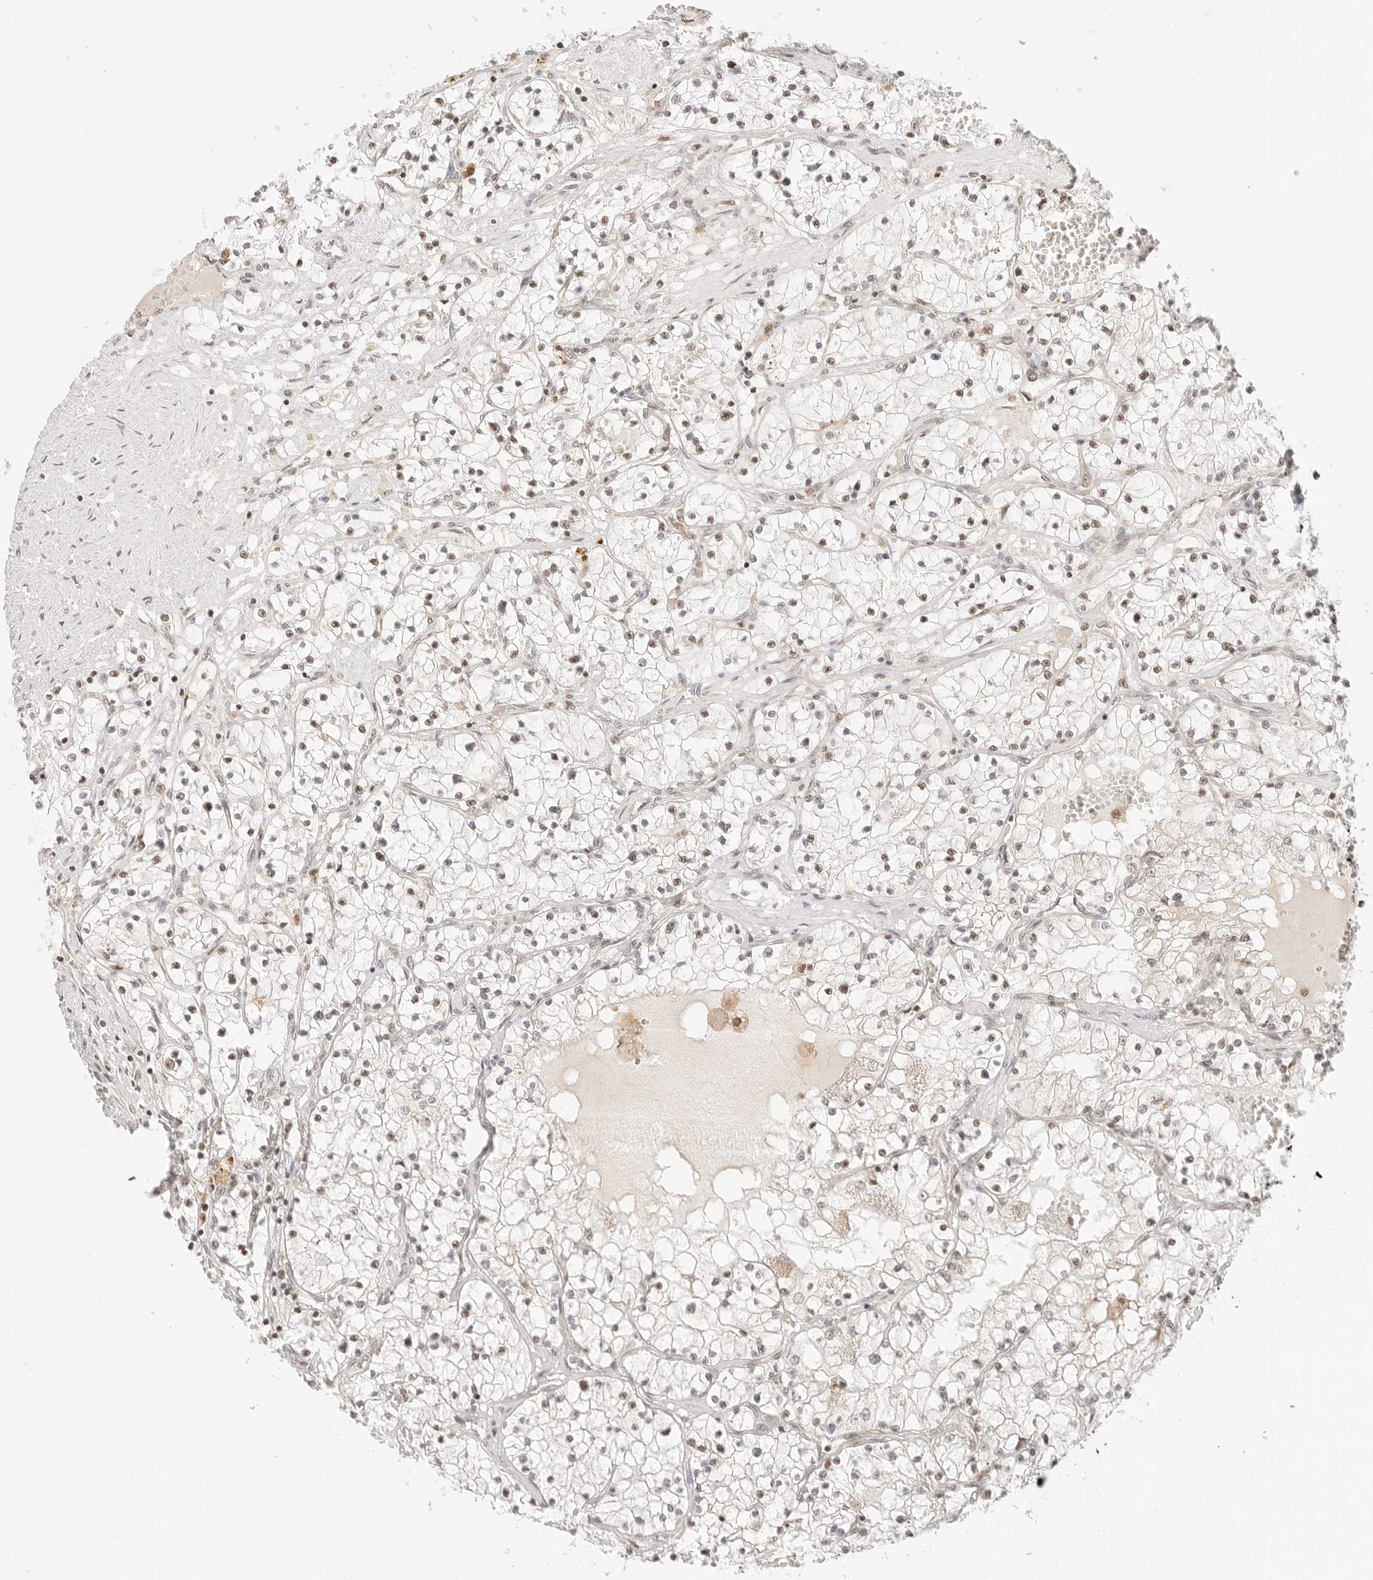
{"staining": {"intensity": "weak", "quantity": "25%-75%", "location": "nuclear"}, "tissue": "renal cancer", "cell_type": "Tumor cells", "image_type": "cancer", "snomed": [{"axis": "morphology", "description": "Normal tissue, NOS"}, {"axis": "morphology", "description": "Adenocarcinoma, NOS"}, {"axis": "topography", "description": "Kidney"}], "caption": "Protein expression analysis of human renal adenocarcinoma reveals weak nuclear positivity in about 25%-75% of tumor cells. The staining was performed using DAB, with brown indicating positive protein expression. Nuclei are stained blue with hematoxylin.", "gene": "RPS6KL1", "patient": {"sex": "male", "age": 68}}